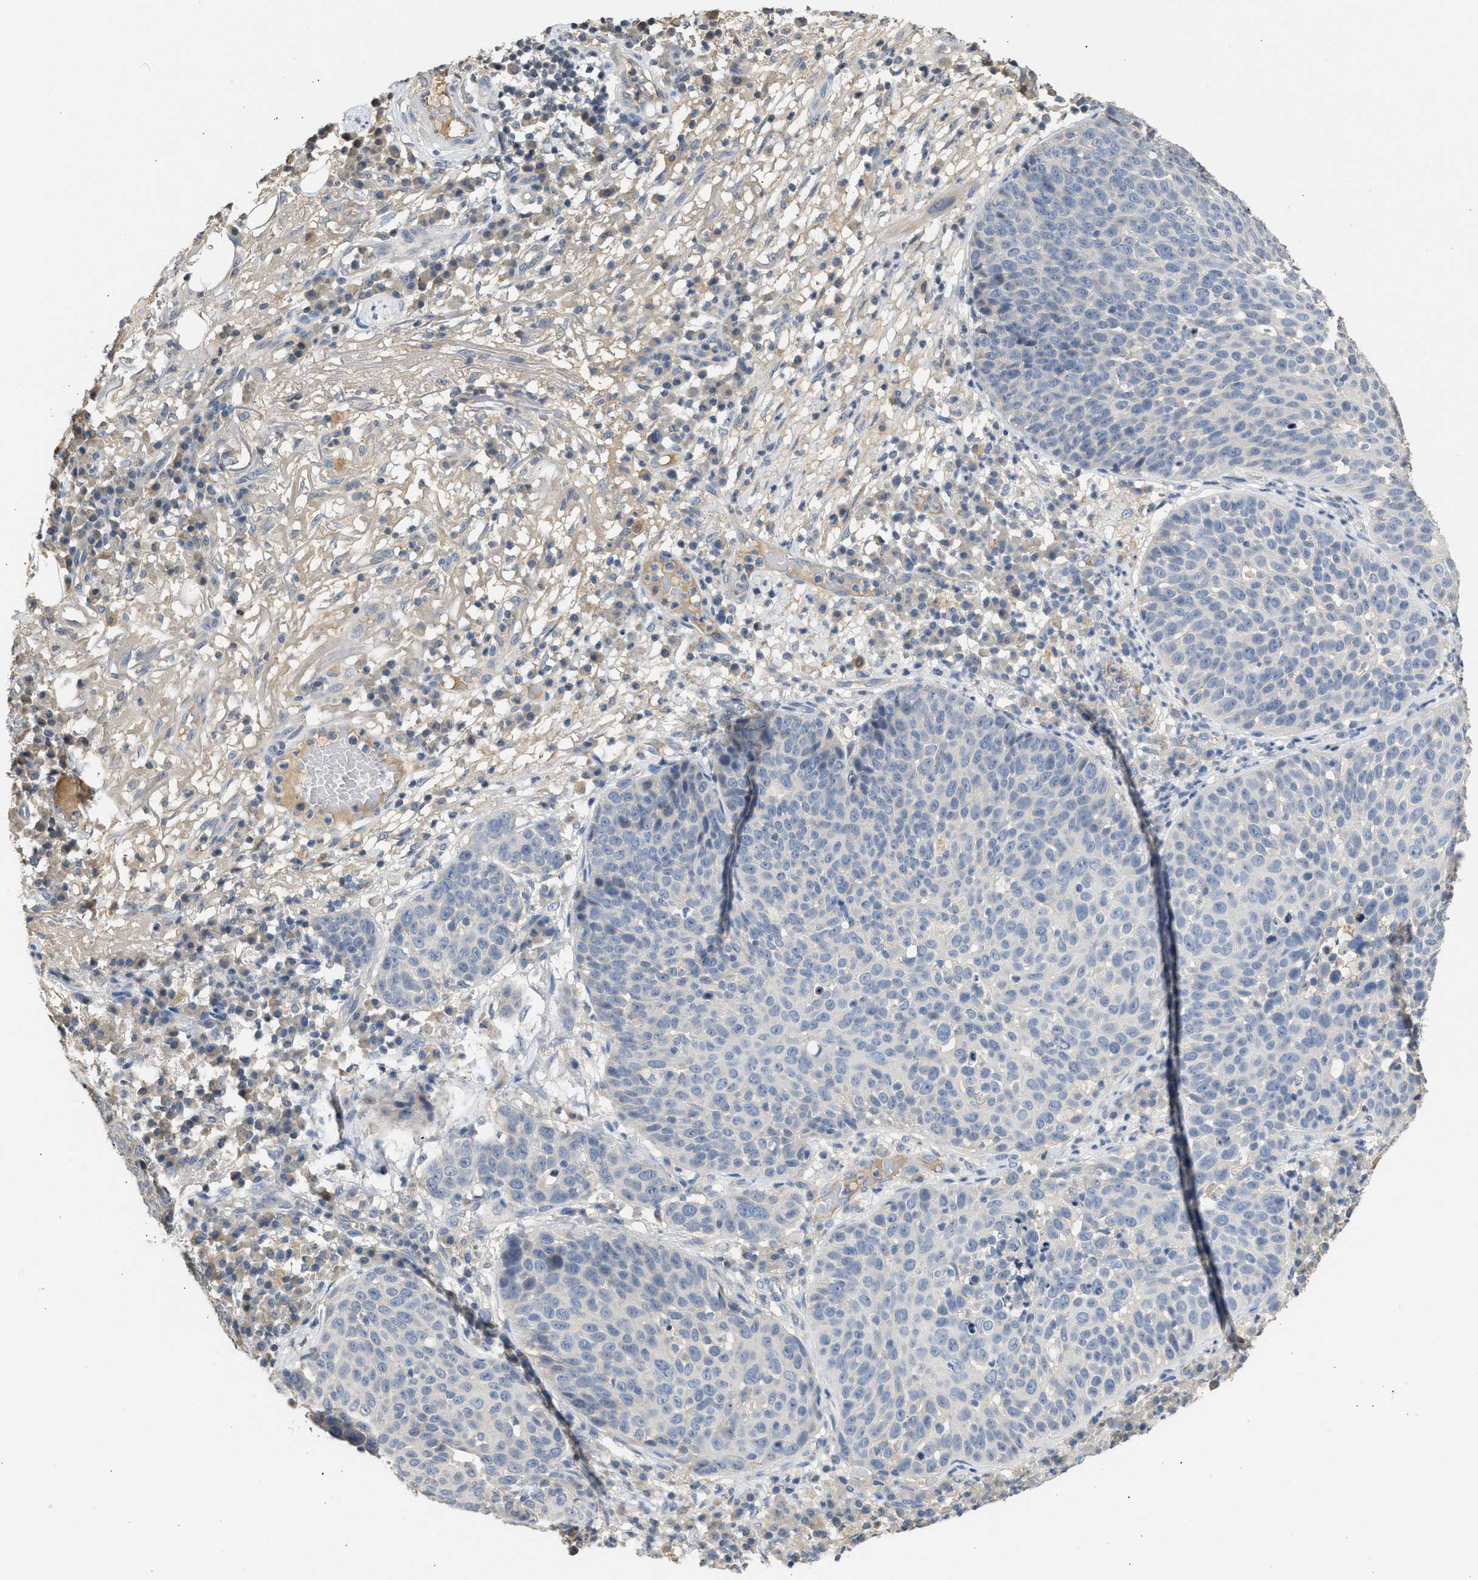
{"staining": {"intensity": "negative", "quantity": "none", "location": "none"}, "tissue": "skin cancer", "cell_type": "Tumor cells", "image_type": "cancer", "snomed": [{"axis": "morphology", "description": "Squamous cell carcinoma in situ, NOS"}, {"axis": "morphology", "description": "Squamous cell carcinoma, NOS"}, {"axis": "topography", "description": "Skin"}], "caption": "High magnification brightfield microscopy of squamous cell carcinoma in situ (skin) stained with DAB (3,3'-diaminobenzidine) (brown) and counterstained with hematoxylin (blue): tumor cells show no significant positivity.", "gene": "SULT2A1", "patient": {"sex": "male", "age": 93}}